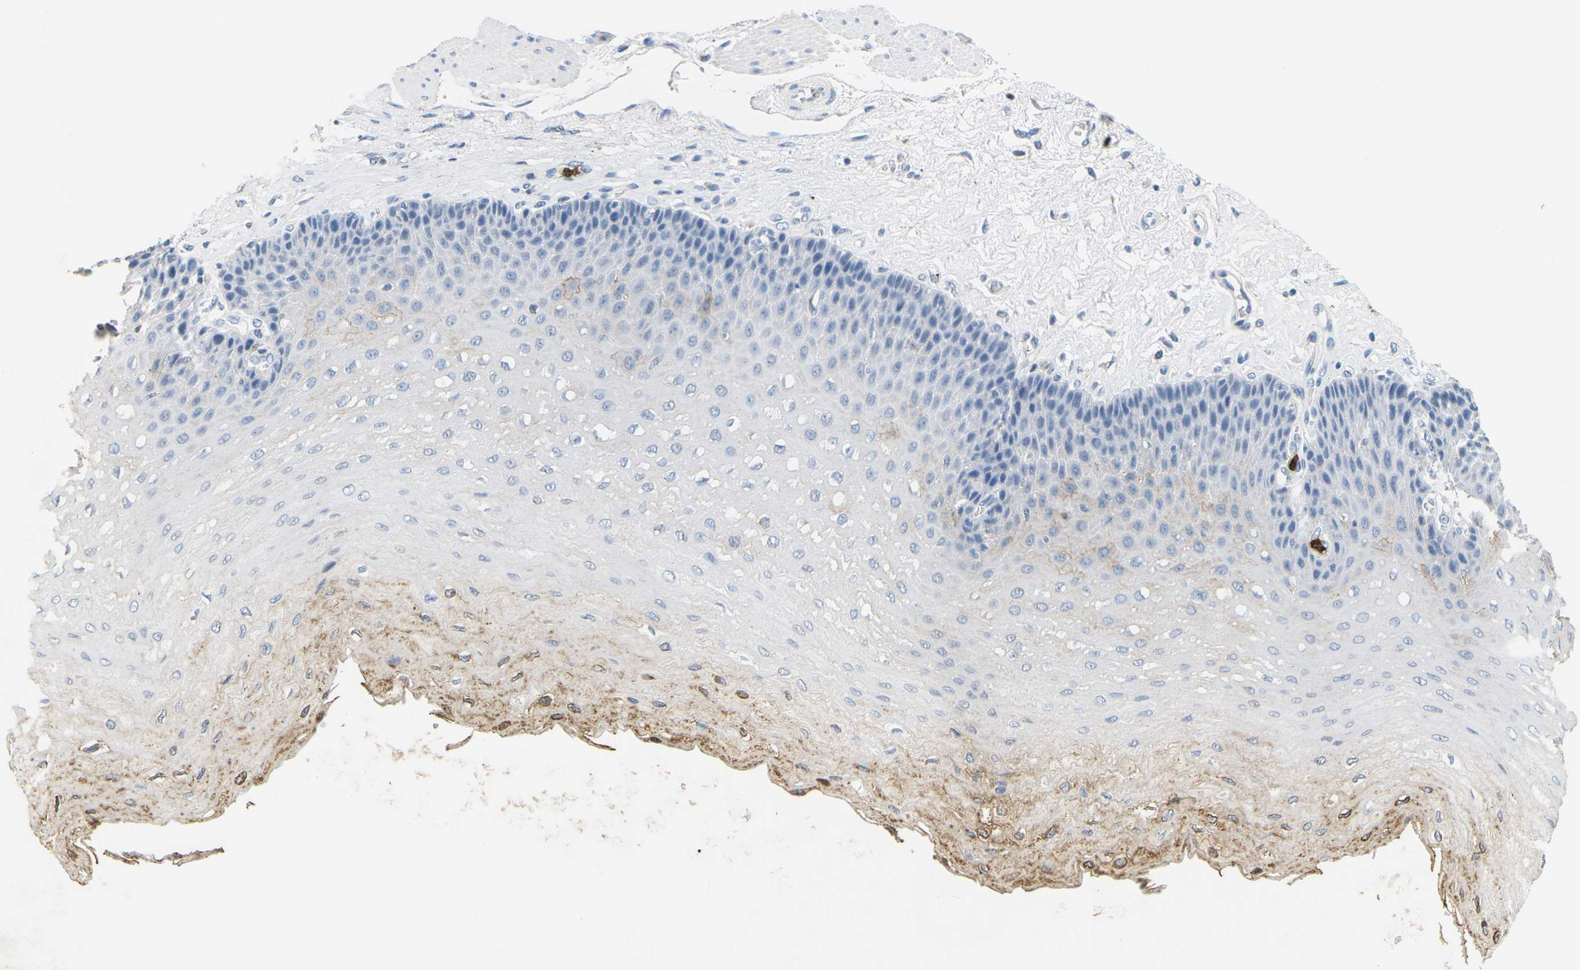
{"staining": {"intensity": "negative", "quantity": "none", "location": "none"}, "tissue": "esophagus", "cell_type": "Squamous epithelial cells", "image_type": "normal", "snomed": [{"axis": "morphology", "description": "Normal tissue, NOS"}, {"axis": "topography", "description": "Esophagus"}], "caption": "Immunohistochemical staining of unremarkable esophagus demonstrates no significant positivity in squamous epithelial cells.", "gene": "ADM", "patient": {"sex": "female", "age": 72}}